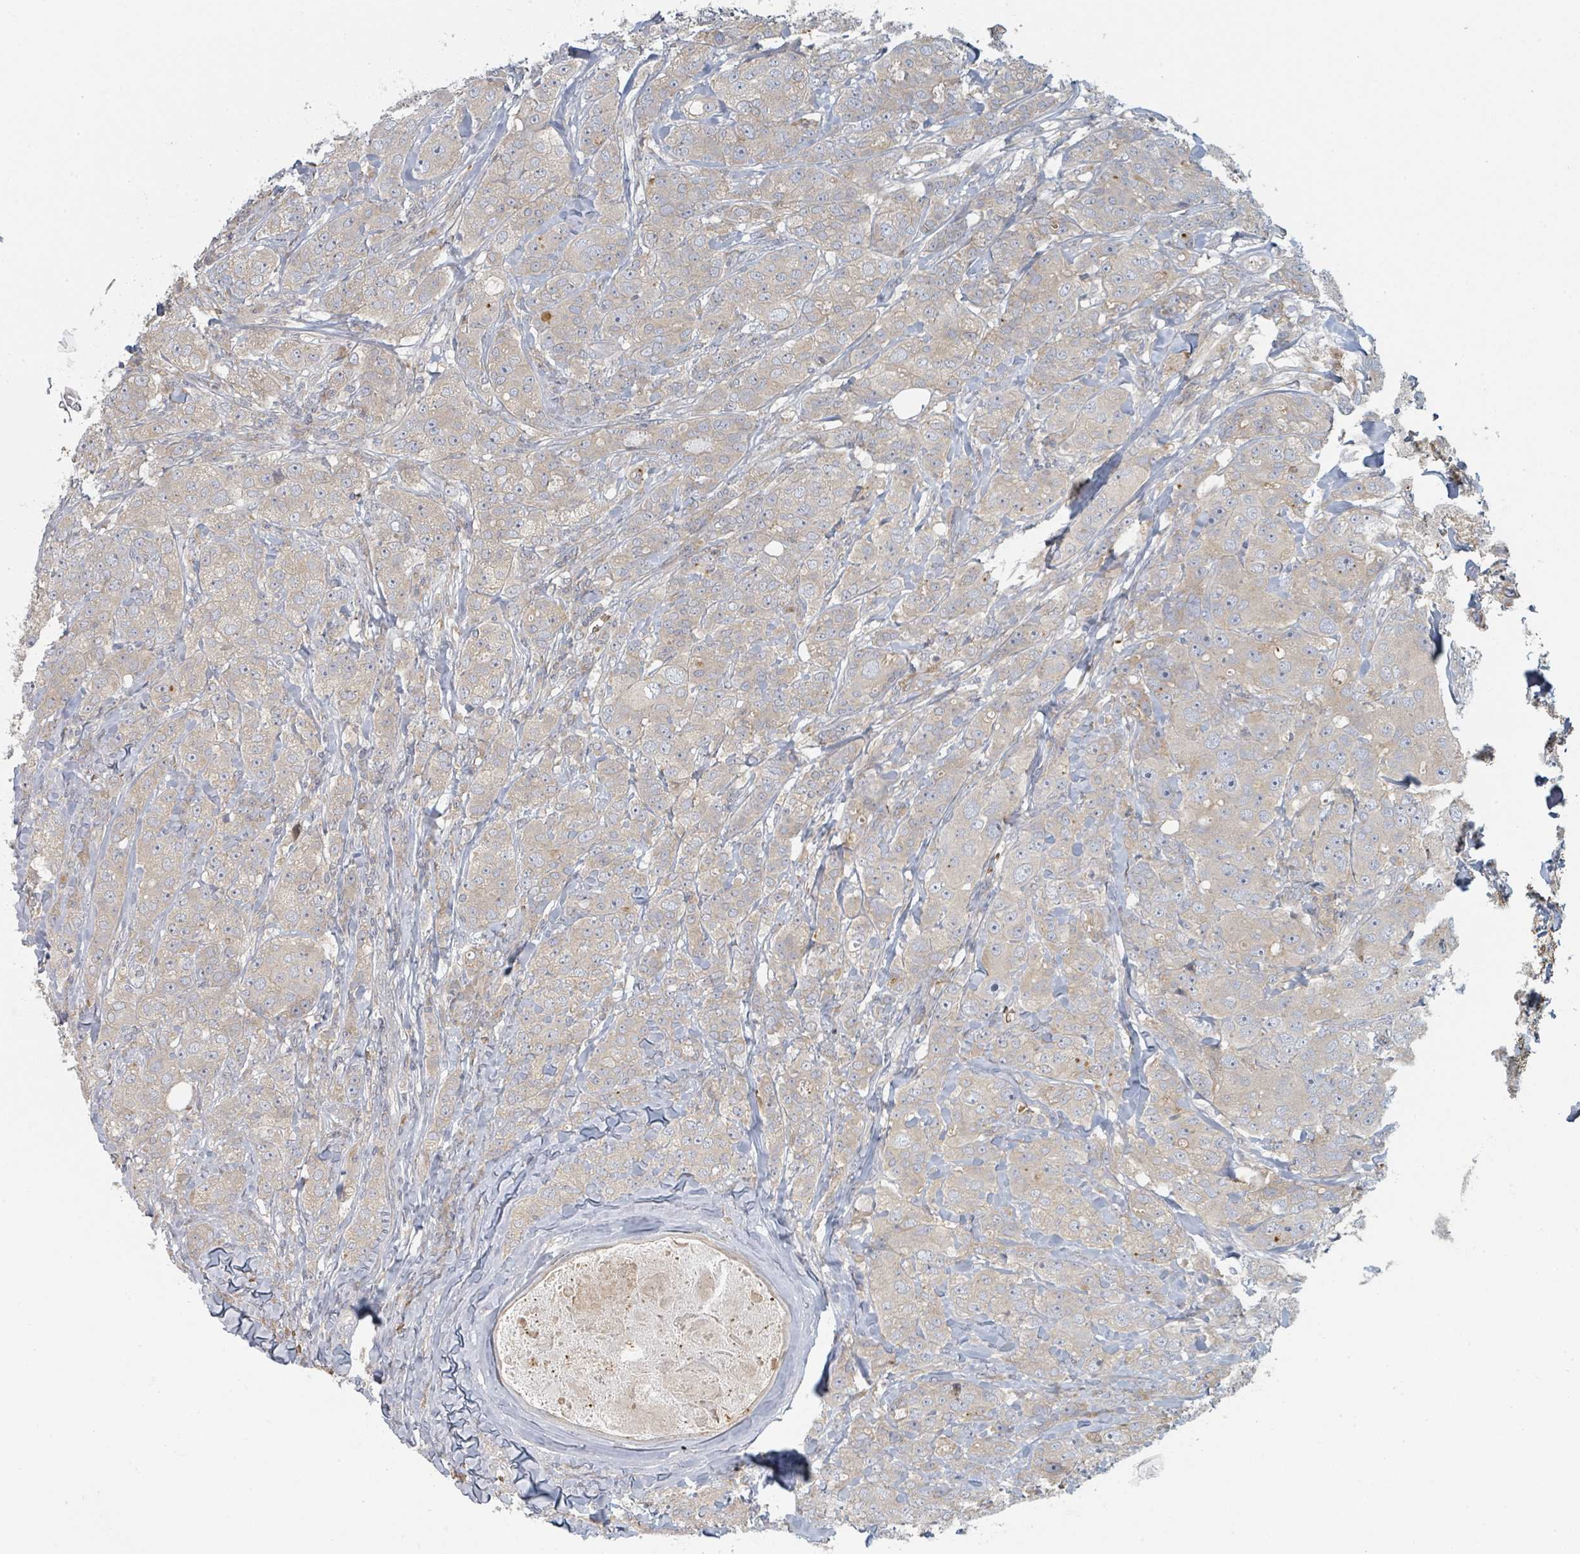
{"staining": {"intensity": "negative", "quantity": "none", "location": "none"}, "tissue": "breast cancer", "cell_type": "Tumor cells", "image_type": "cancer", "snomed": [{"axis": "morphology", "description": "Duct carcinoma"}, {"axis": "topography", "description": "Breast"}], "caption": "Tumor cells are negative for brown protein staining in breast infiltrating ductal carcinoma.", "gene": "TRPC4AP", "patient": {"sex": "female", "age": 43}}